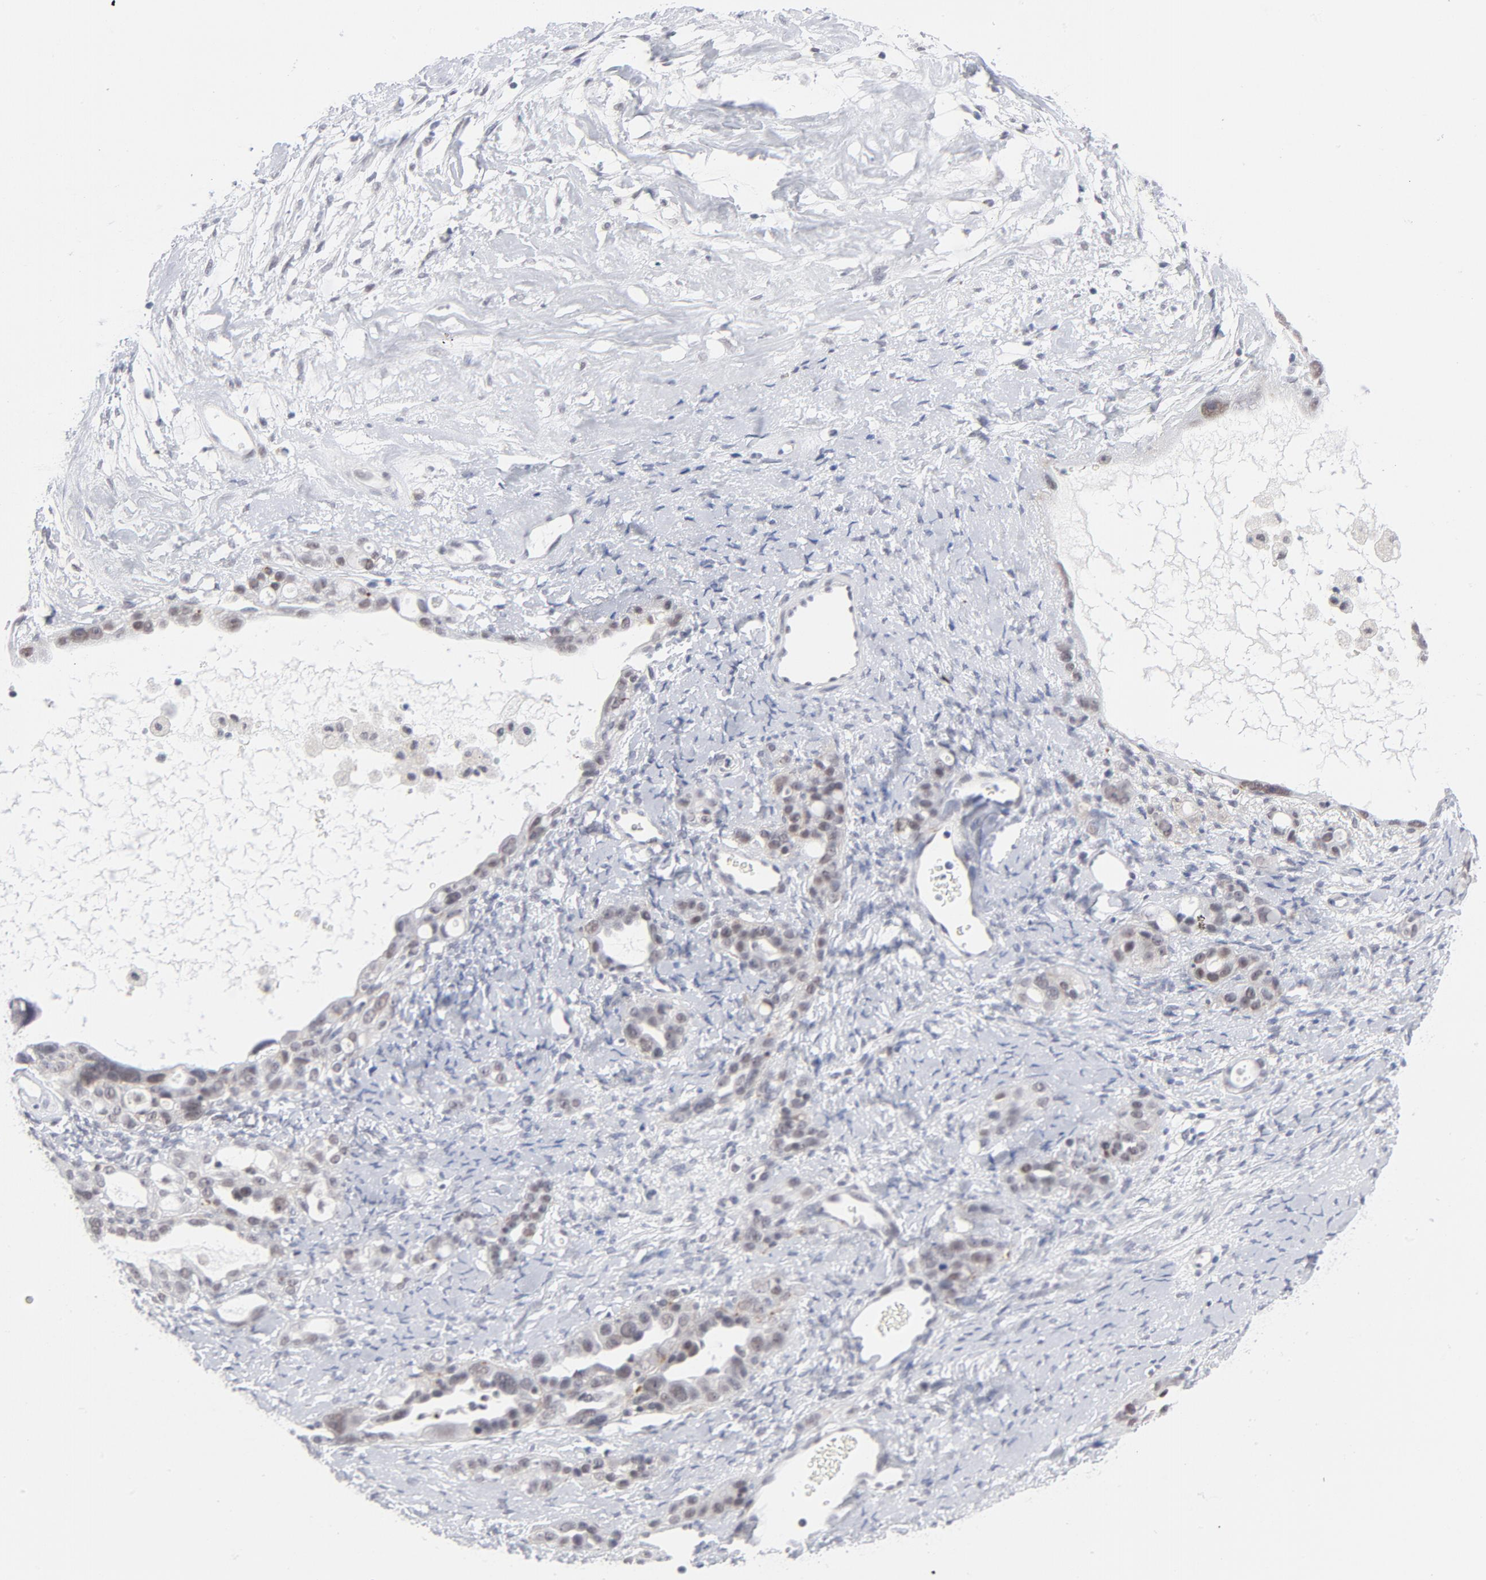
{"staining": {"intensity": "weak", "quantity": "25%-75%", "location": "nuclear"}, "tissue": "ovarian cancer", "cell_type": "Tumor cells", "image_type": "cancer", "snomed": [{"axis": "morphology", "description": "Cystadenocarcinoma, serous, NOS"}, {"axis": "topography", "description": "Ovary"}], "caption": "Tumor cells show low levels of weak nuclear staining in approximately 25%-75% of cells in ovarian serous cystadenocarcinoma.", "gene": "BAP1", "patient": {"sex": "female", "age": 66}}